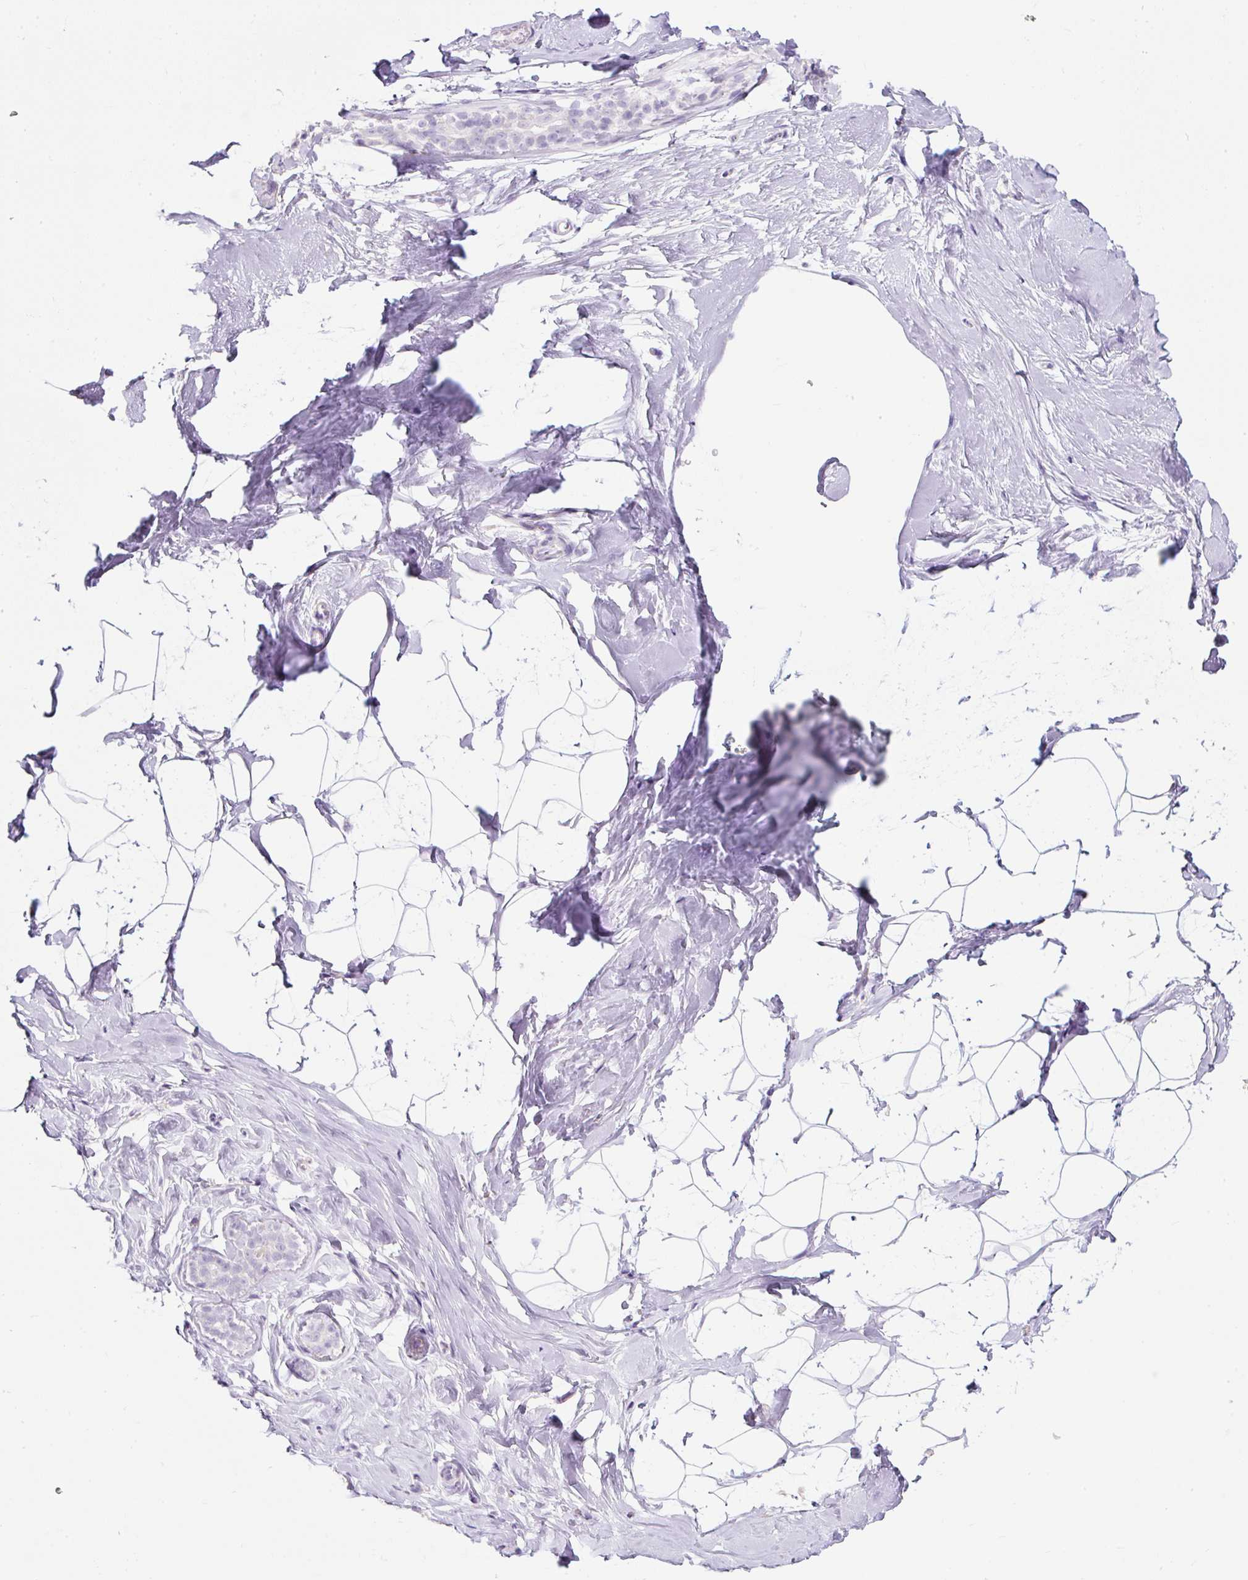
{"staining": {"intensity": "negative", "quantity": "none", "location": "none"}, "tissue": "breast", "cell_type": "Adipocytes", "image_type": "normal", "snomed": [{"axis": "morphology", "description": "Normal tissue, NOS"}, {"axis": "topography", "description": "Breast"}], "caption": "An image of human breast is negative for staining in adipocytes. Nuclei are stained in blue.", "gene": "FGFBP3", "patient": {"sex": "female", "age": 32}}